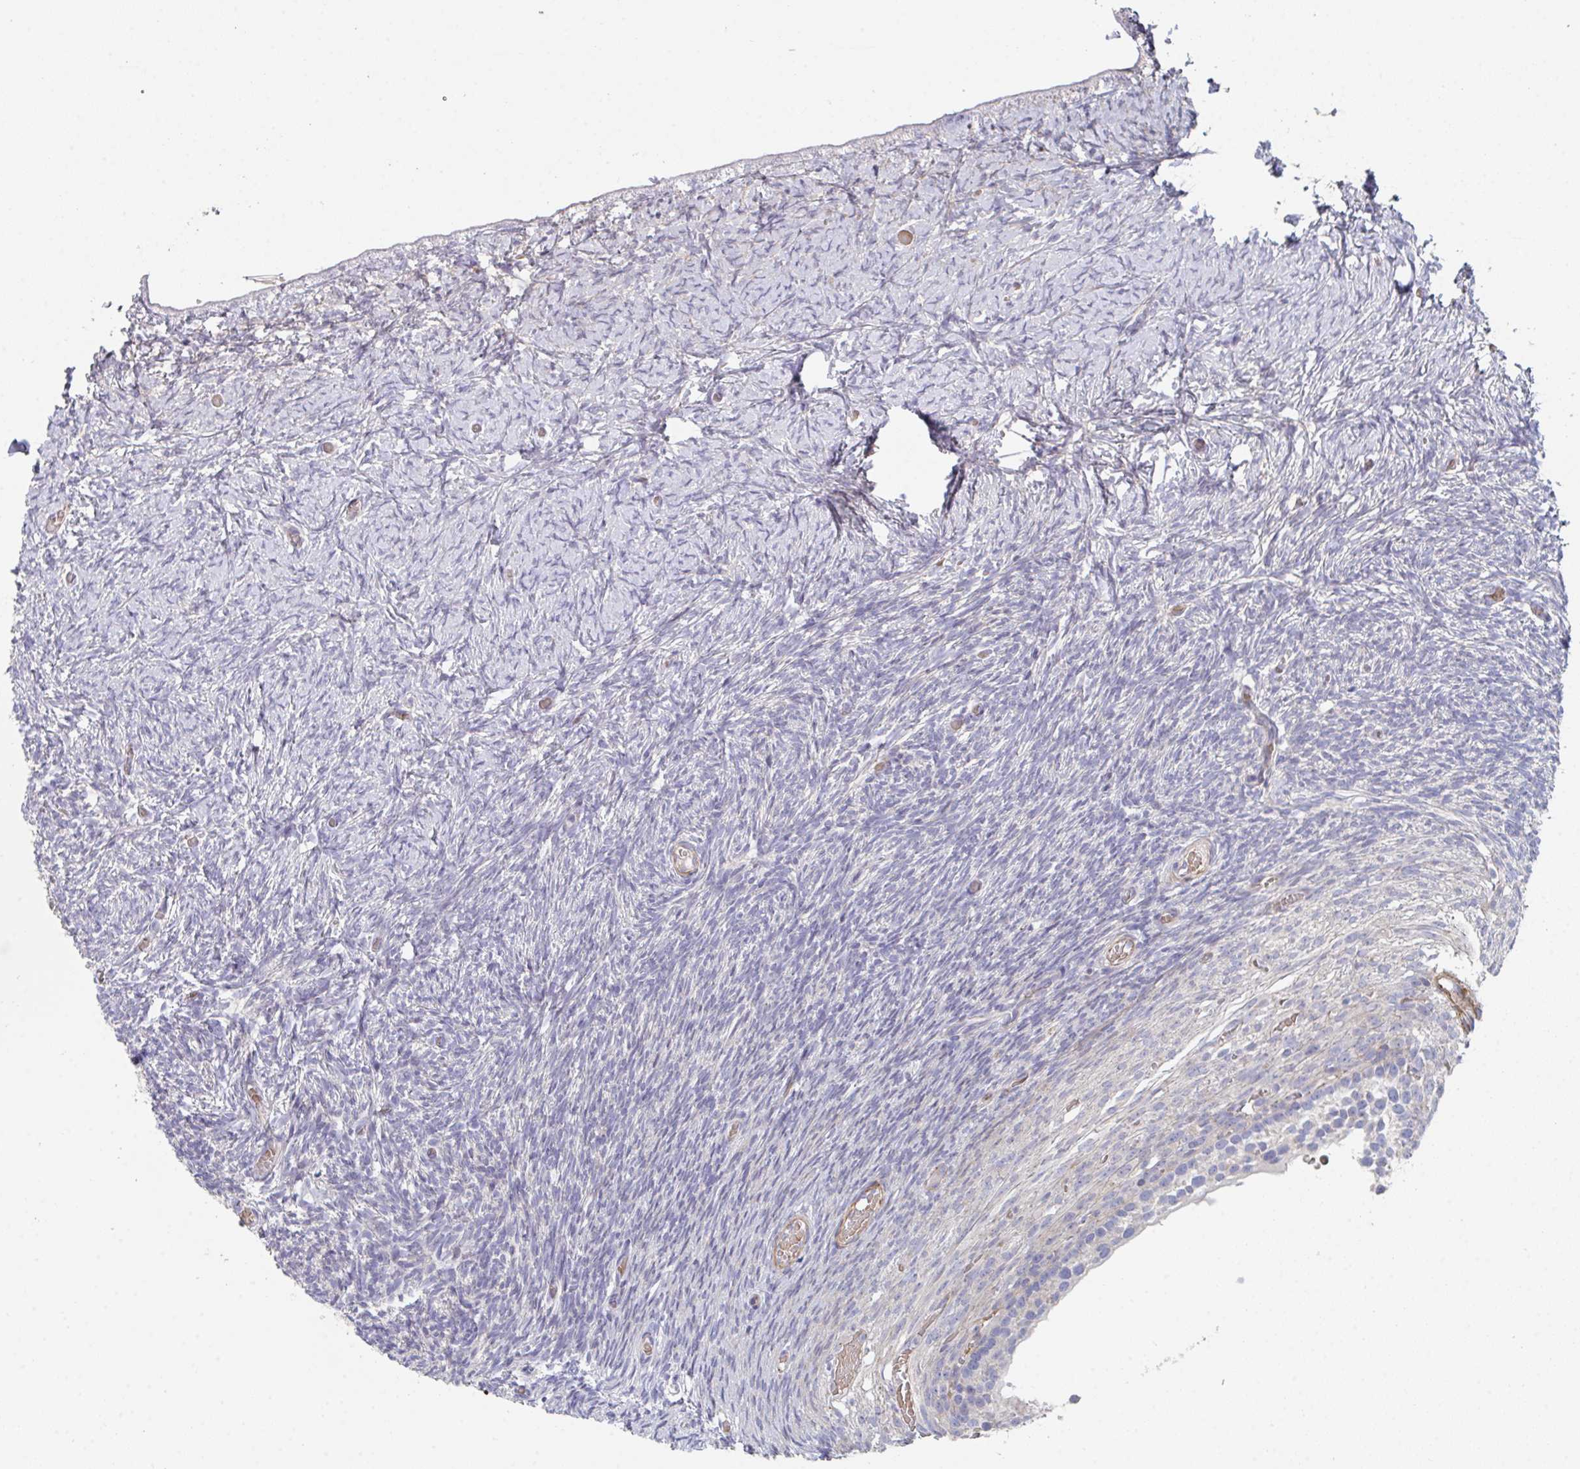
{"staining": {"intensity": "weak", "quantity": "<25%", "location": "cytoplasmic/membranous"}, "tissue": "ovary", "cell_type": "Ovarian stroma cells", "image_type": "normal", "snomed": [{"axis": "morphology", "description": "Normal tissue, NOS"}, {"axis": "topography", "description": "Ovary"}], "caption": "The micrograph displays no significant expression in ovarian stroma cells of ovary.", "gene": "FZD2", "patient": {"sex": "female", "age": 39}}